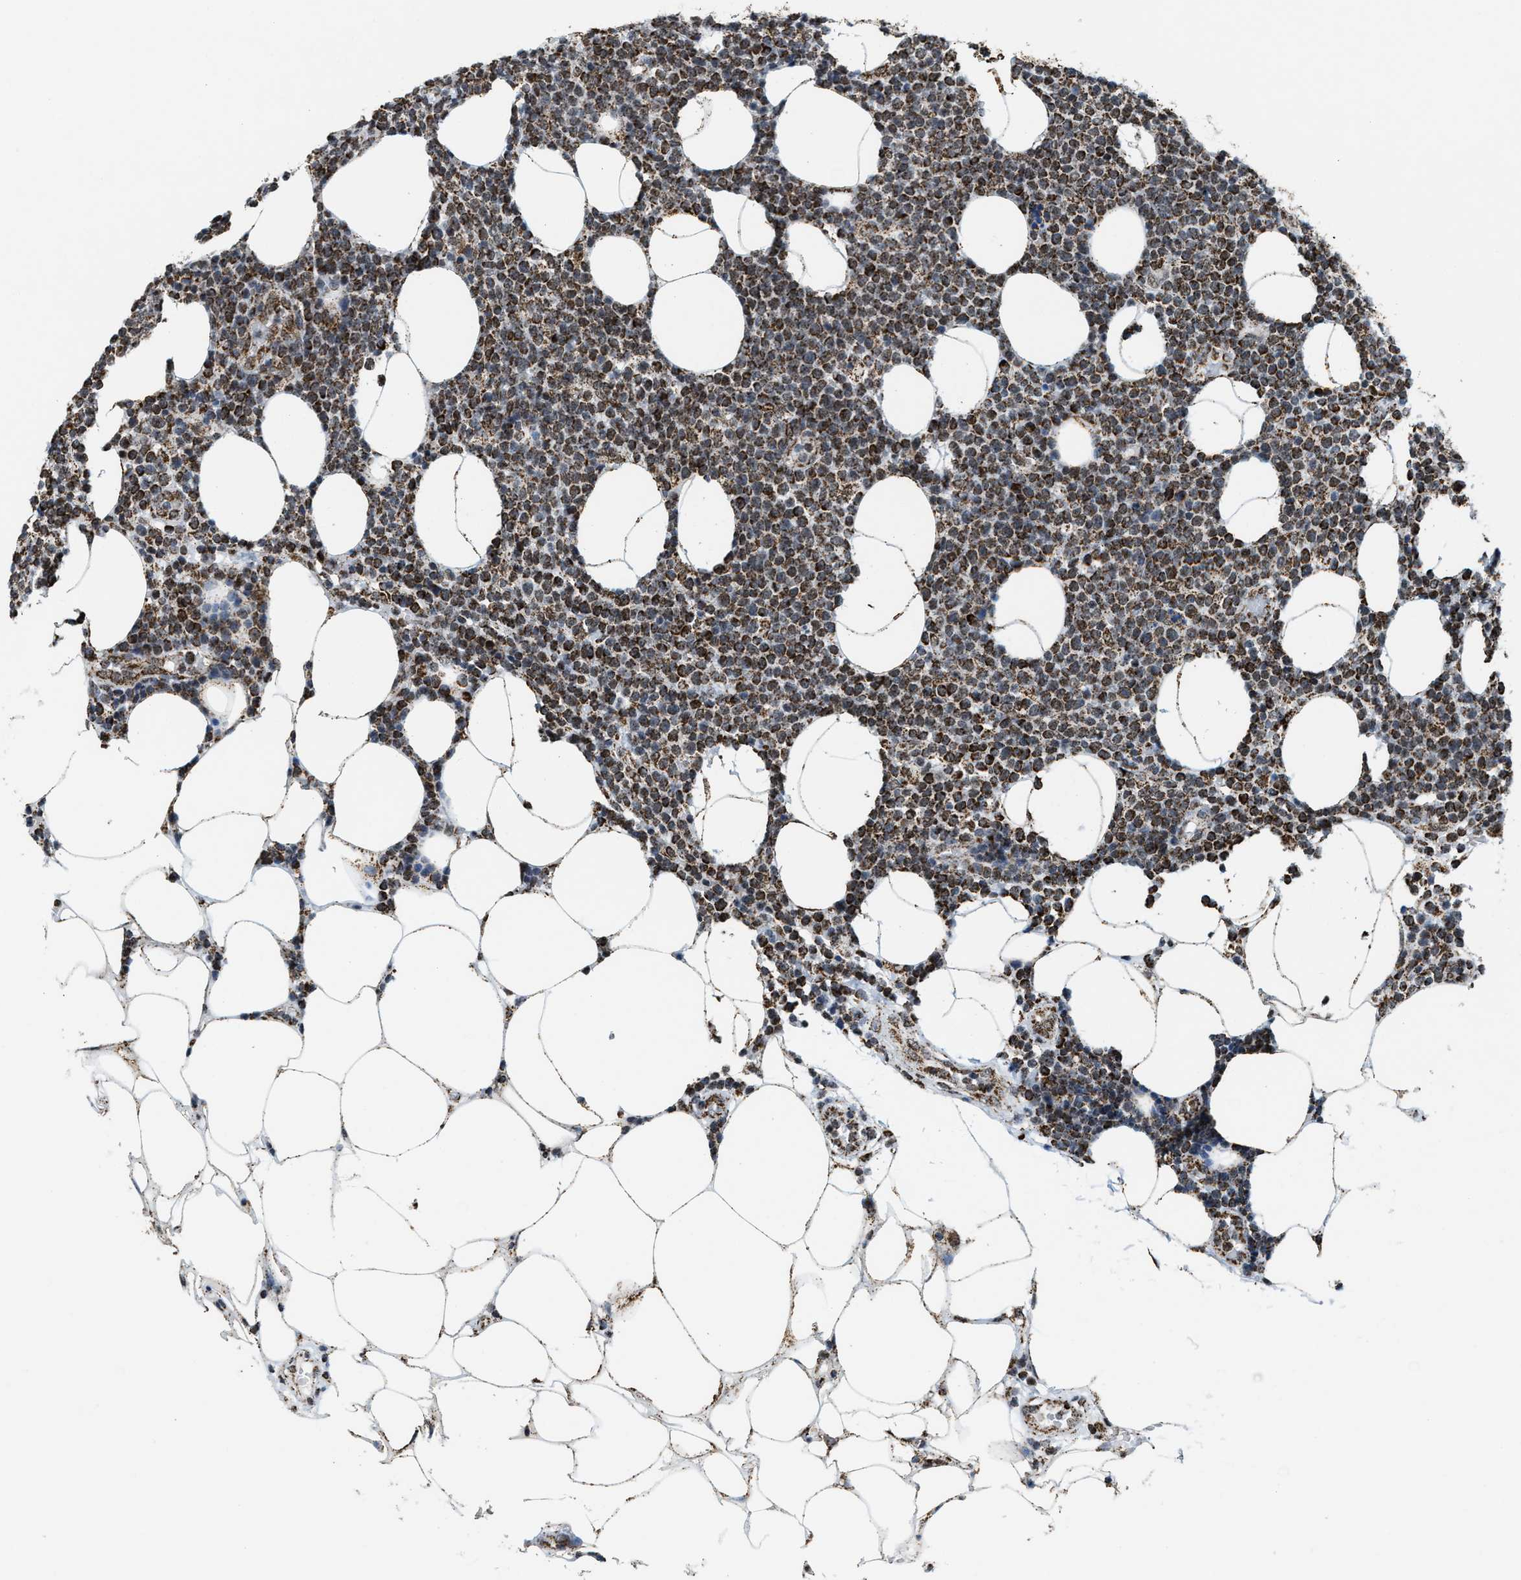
{"staining": {"intensity": "moderate", "quantity": ">75%", "location": "cytoplasmic/membranous"}, "tissue": "lymphoma", "cell_type": "Tumor cells", "image_type": "cancer", "snomed": [{"axis": "morphology", "description": "Malignant lymphoma, non-Hodgkin's type, High grade"}, {"axis": "topography", "description": "Lymph node"}], "caption": "The photomicrograph shows a brown stain indicating the presence of a protein in the cytoplasmic/membranous of tumor cells in malignant lymphoma, non-Hodgkin's type (high-grade).", "gene": "HIBADH", "patient": {"sex": "male", "age": 61}}